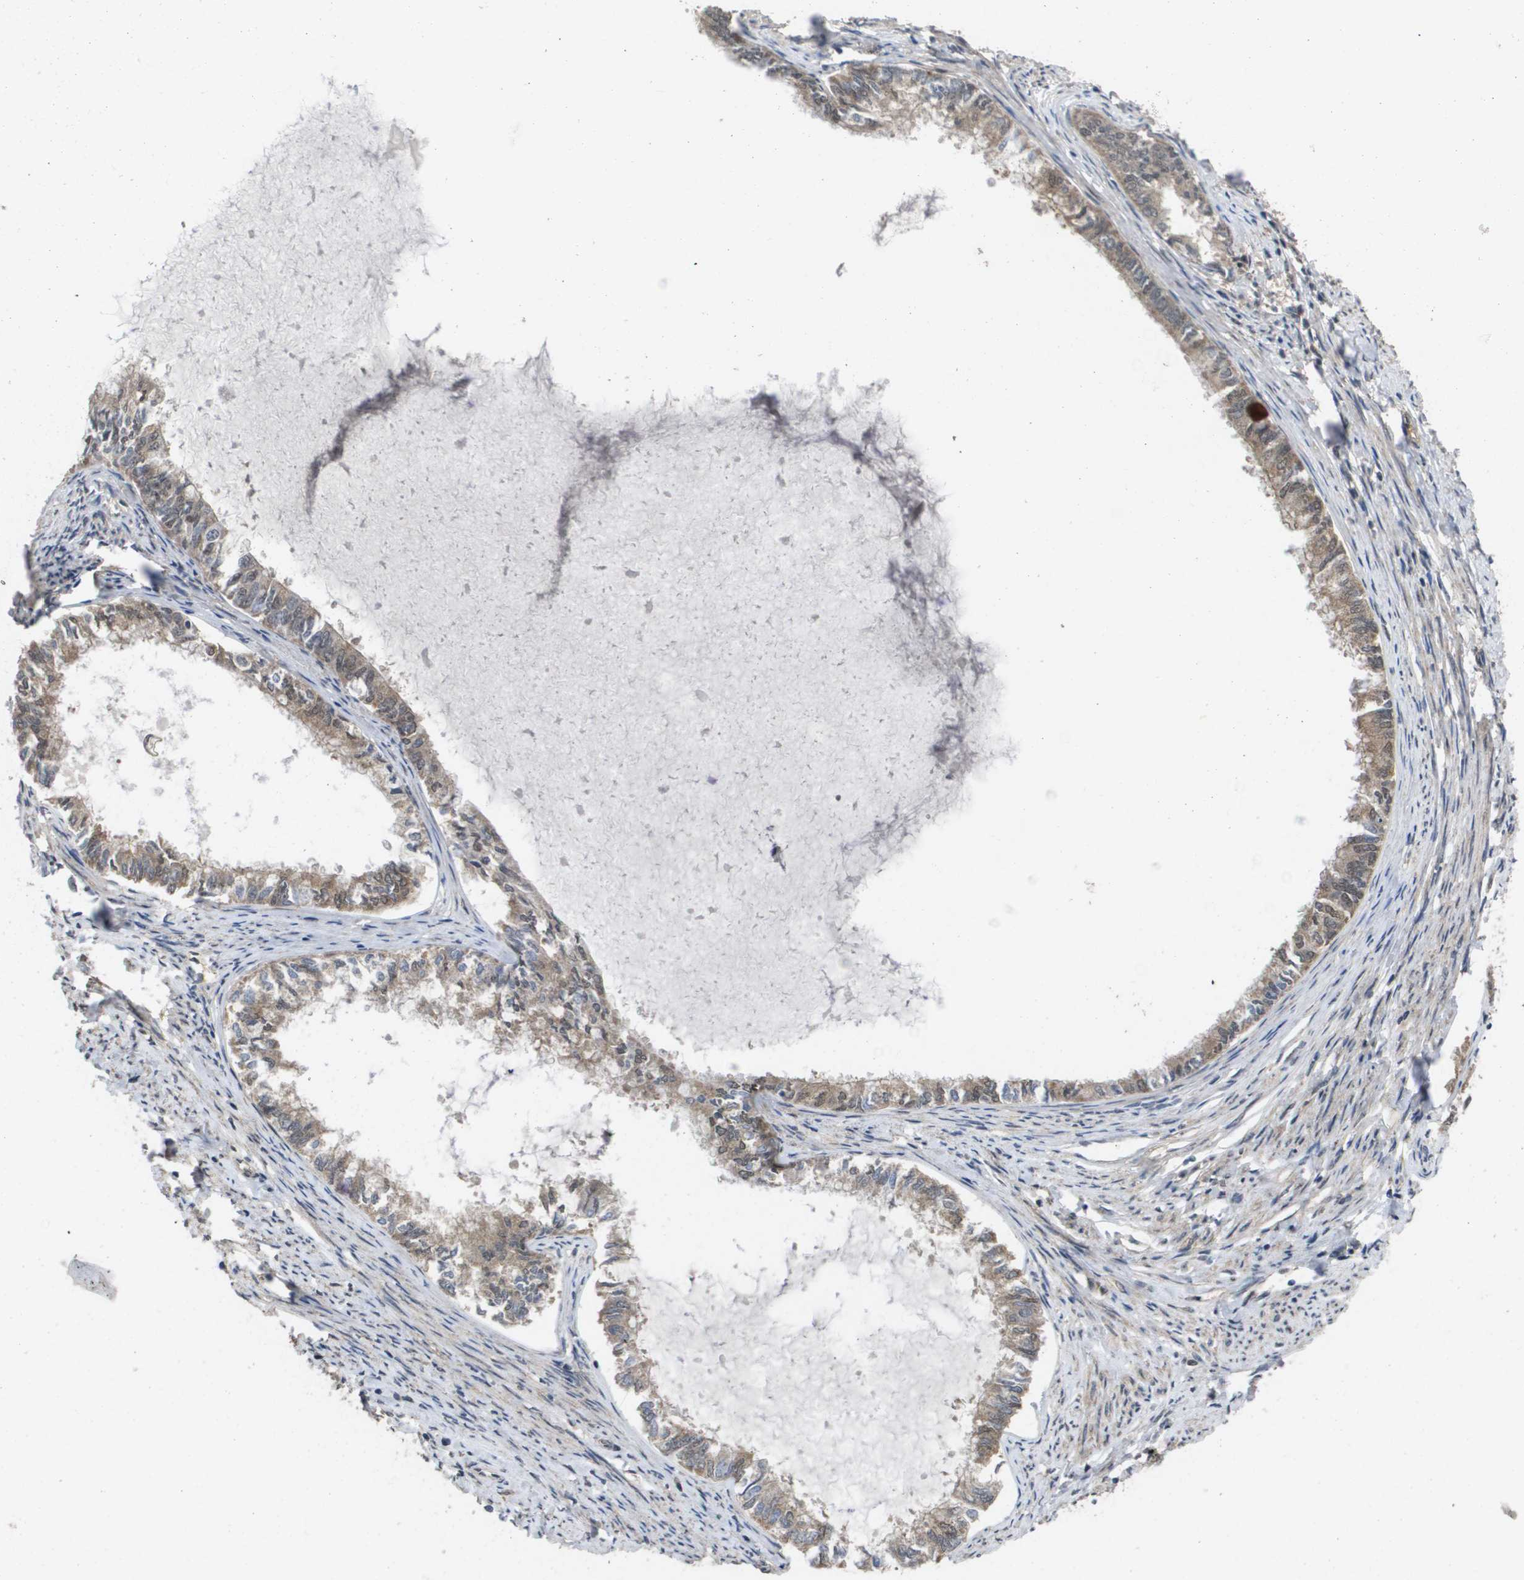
{"staining": {"intensity": "weak", "quantity": ">75%", "location": "cytoplasmic/membranous"}, "tissue": "endometrial cancer", "cell_type": "Tumor cells", "image_type": "cancer", "snomed": [{"axis": "morphology", "description": "Adenocarcinoma, NOS"}, {"axis": "topography", "description": "Endometrium"}], "caption": "IHC image of neoplastic tissue: human endometrial cancer stained using IHC reveals low levels of weak protein expression localized specifically in the cytoplasmic/membranous of tumor cells, appearing as a cytoplasmic/membranous brown color.", "gene": "AMBRA1", "patient": {"sex": "female", "age": 86}}